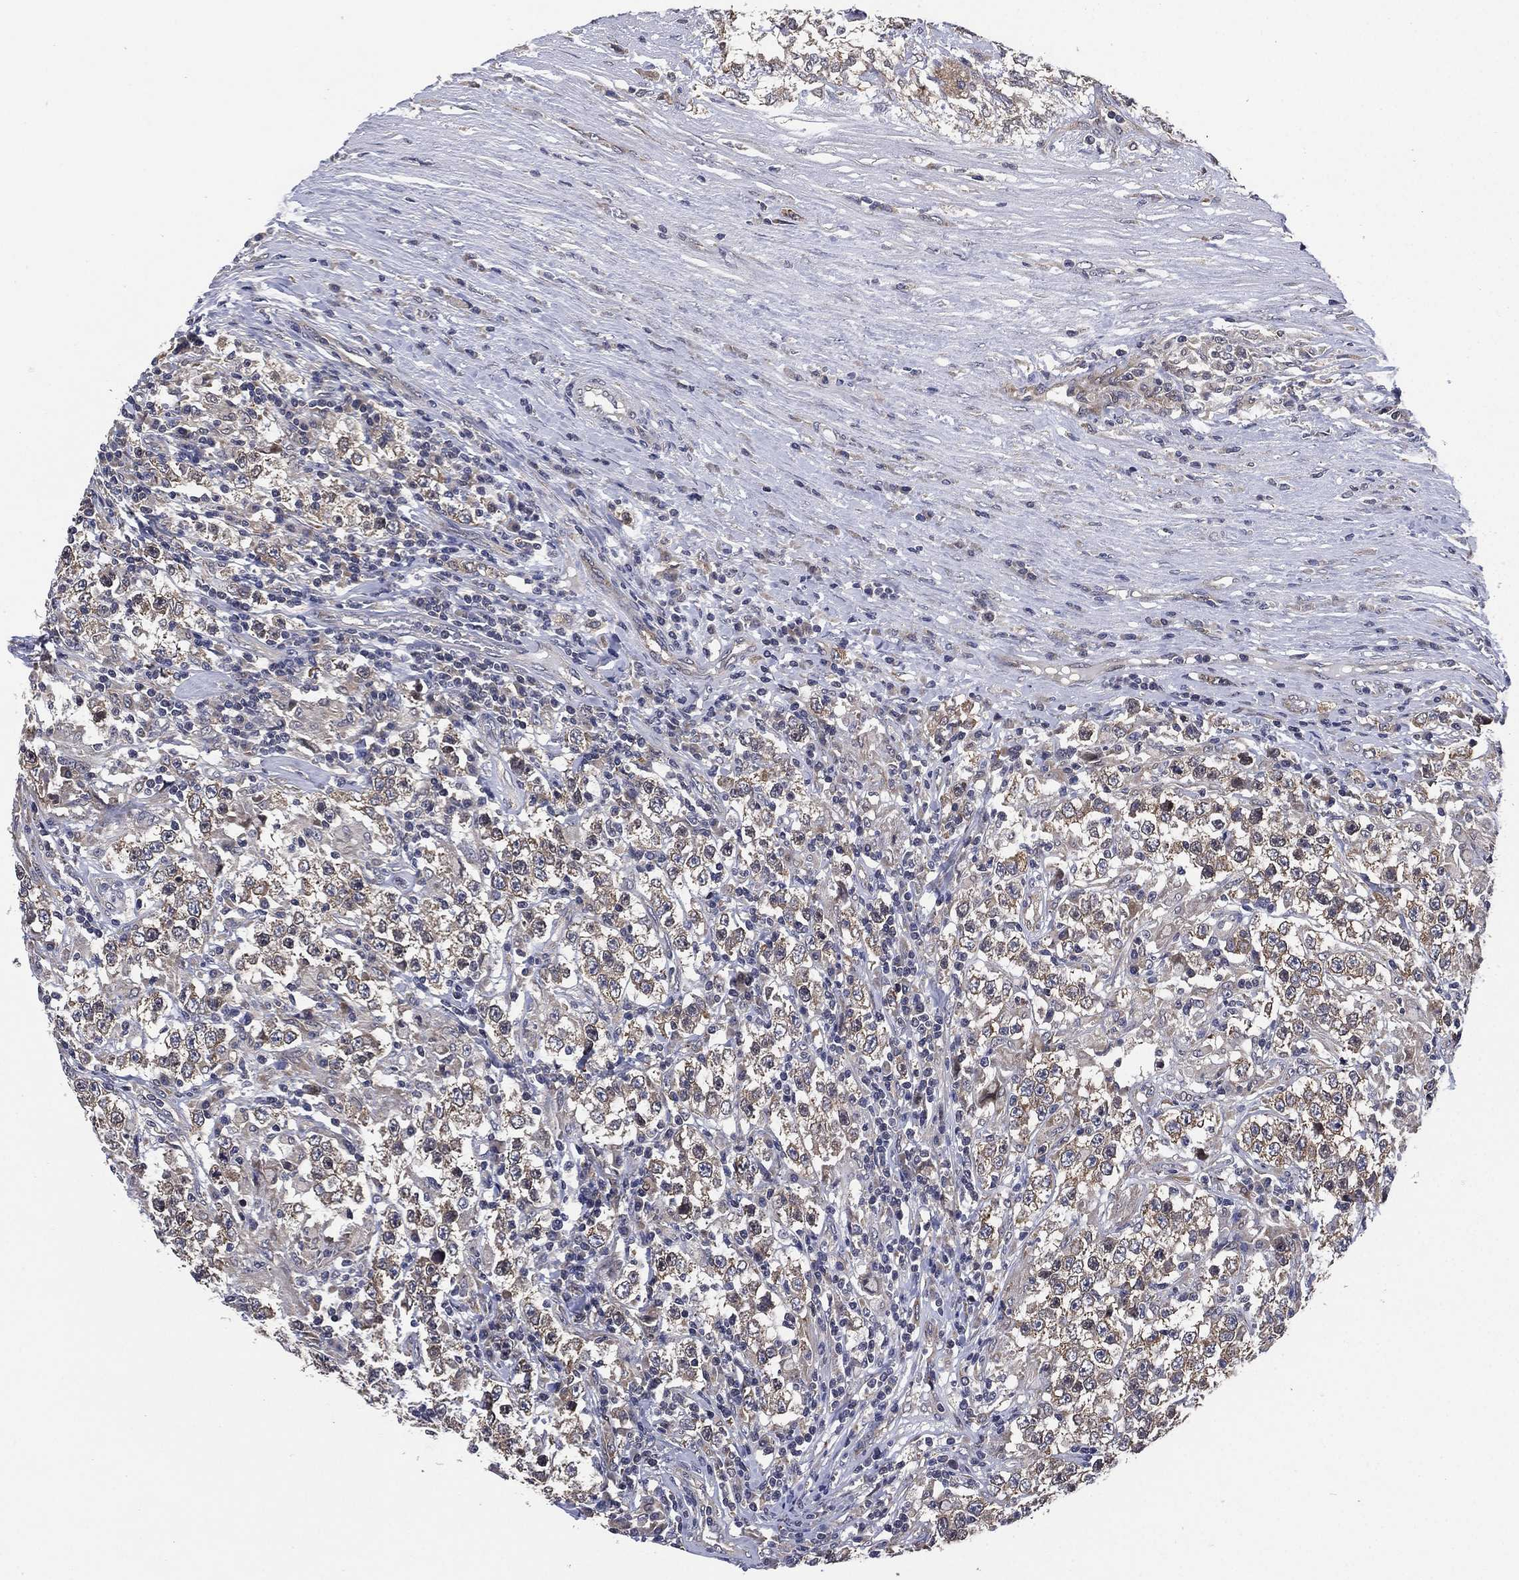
{"staining": {"intensity": "weak", "quantity": "<25%", "location": "cytoplasmic/membranous"}, "tissue": "testis cancer", "cell_type": "Tumor cells", "image_type": "cancer", "snomed": [{"axis": "morphology", "description": "Seminoma, NOS"}, {"axis": "morphology", "description": "Carcinoma, Embryonal, NOS"}, {"axis": "topography", "description": "Testis"}], "caption": "Tumor cells show no significant staining in testis cancer (seminoma).", "gene": "SELENOO", "patient": {"sex": "male", "age": 41}}